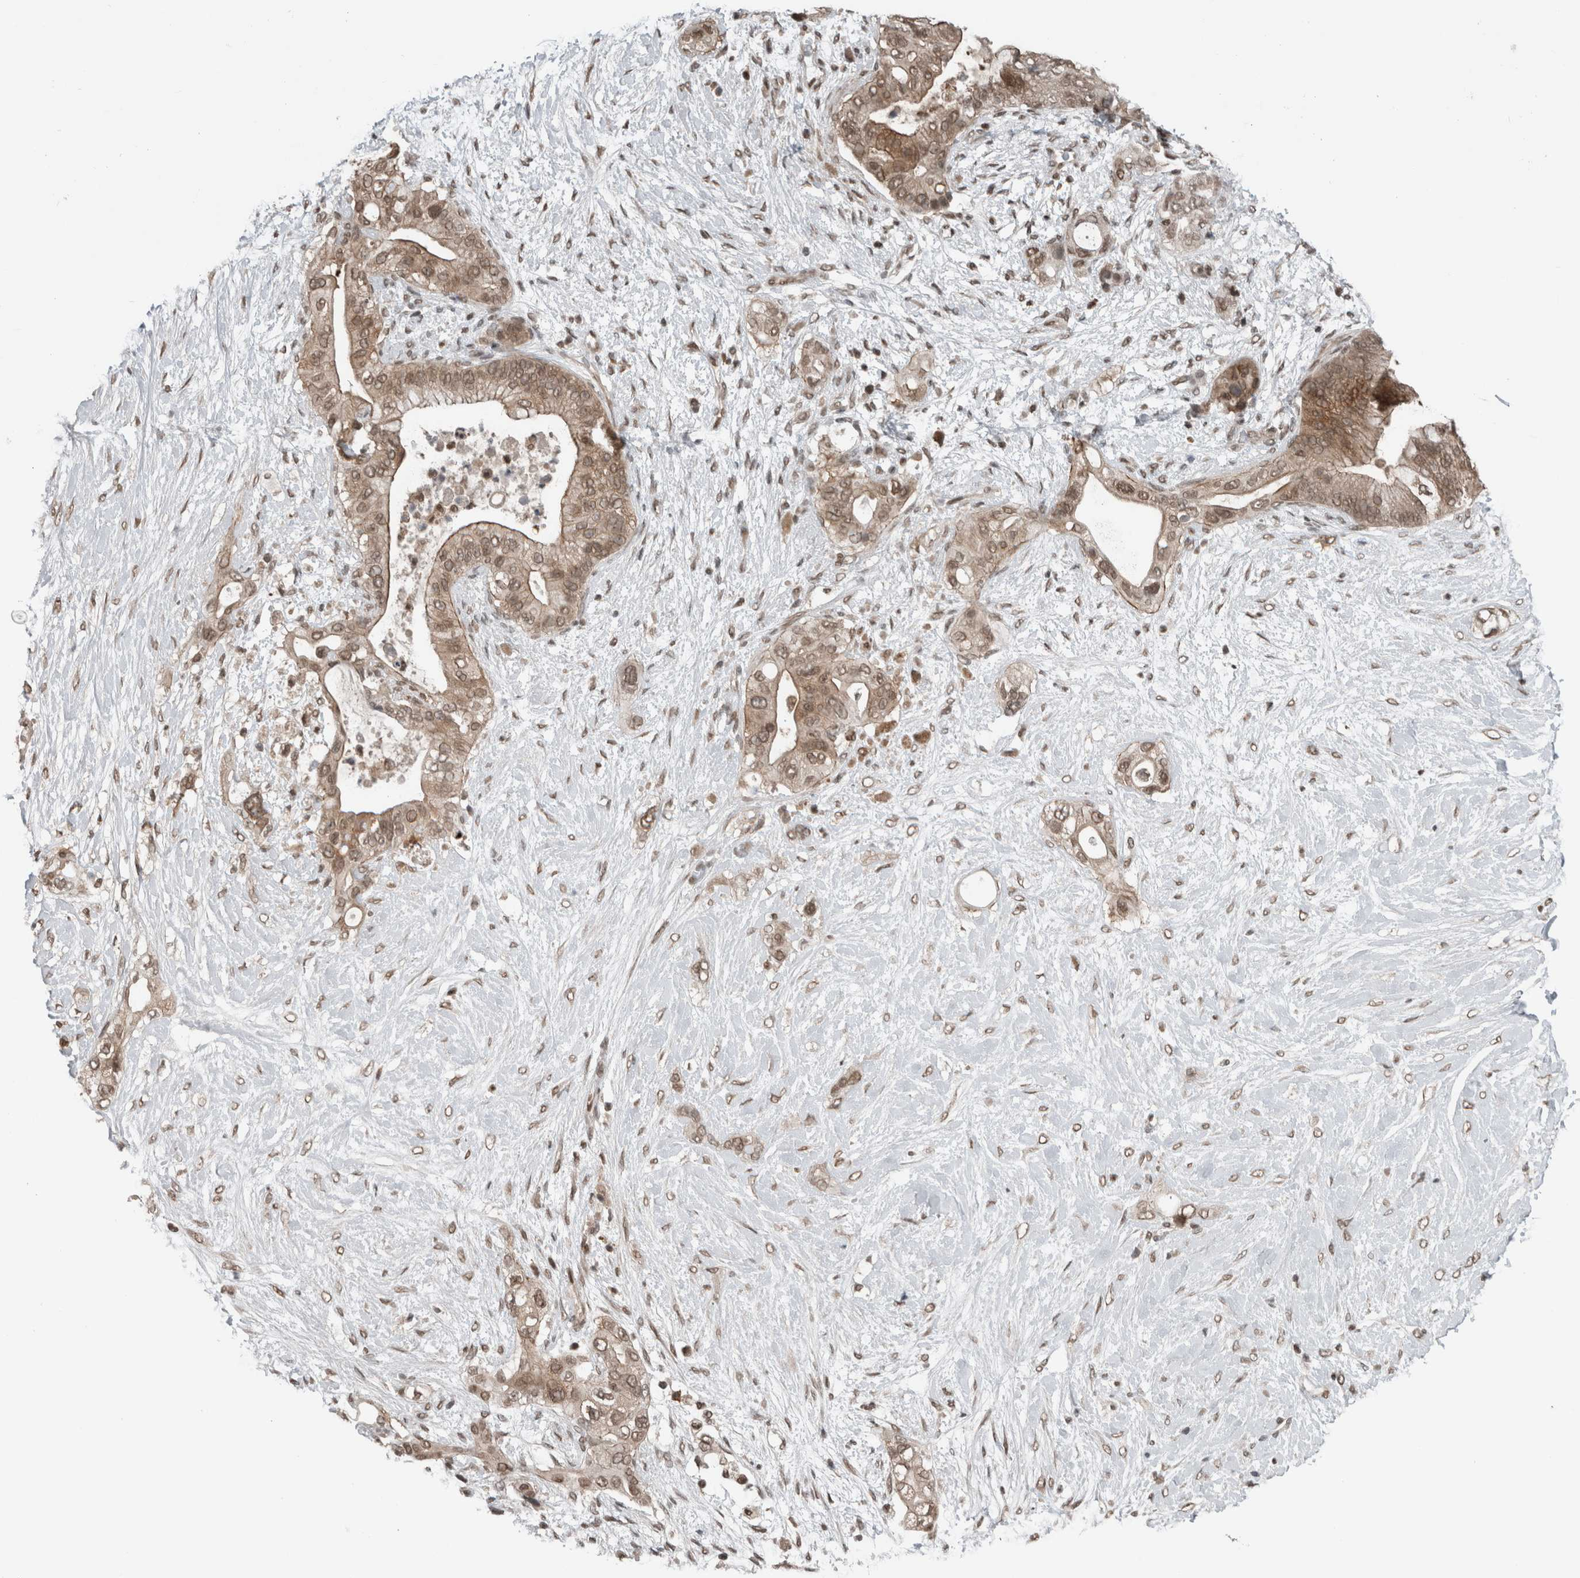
{"staining": {"intensity": "weak", "quantity": ">75%", "location": "cytoplasmic/membranous,nuclear"}, "tissue": "pancreatic cancer", "cell_type": "Tumor cells", "image_type": "cancer", "snomed": [{"axis": "morphology", "description": "Adenocarcinoma, NOS"}, {"axis": "topography", "description": "Pancreas"}], "caption": "Protein analysis of pancreatic adenocarcinoma tissue displays weak cytoplasmic/membranous and nuclear staining in about >75% of tumor cells. The staining is performed using DAB brown chromogen to label protein expression. The nuclei are counter-stained blue using hematoxylin.", "gene": "SPAG7", "patient": {"sex": "male", "age": 53}}